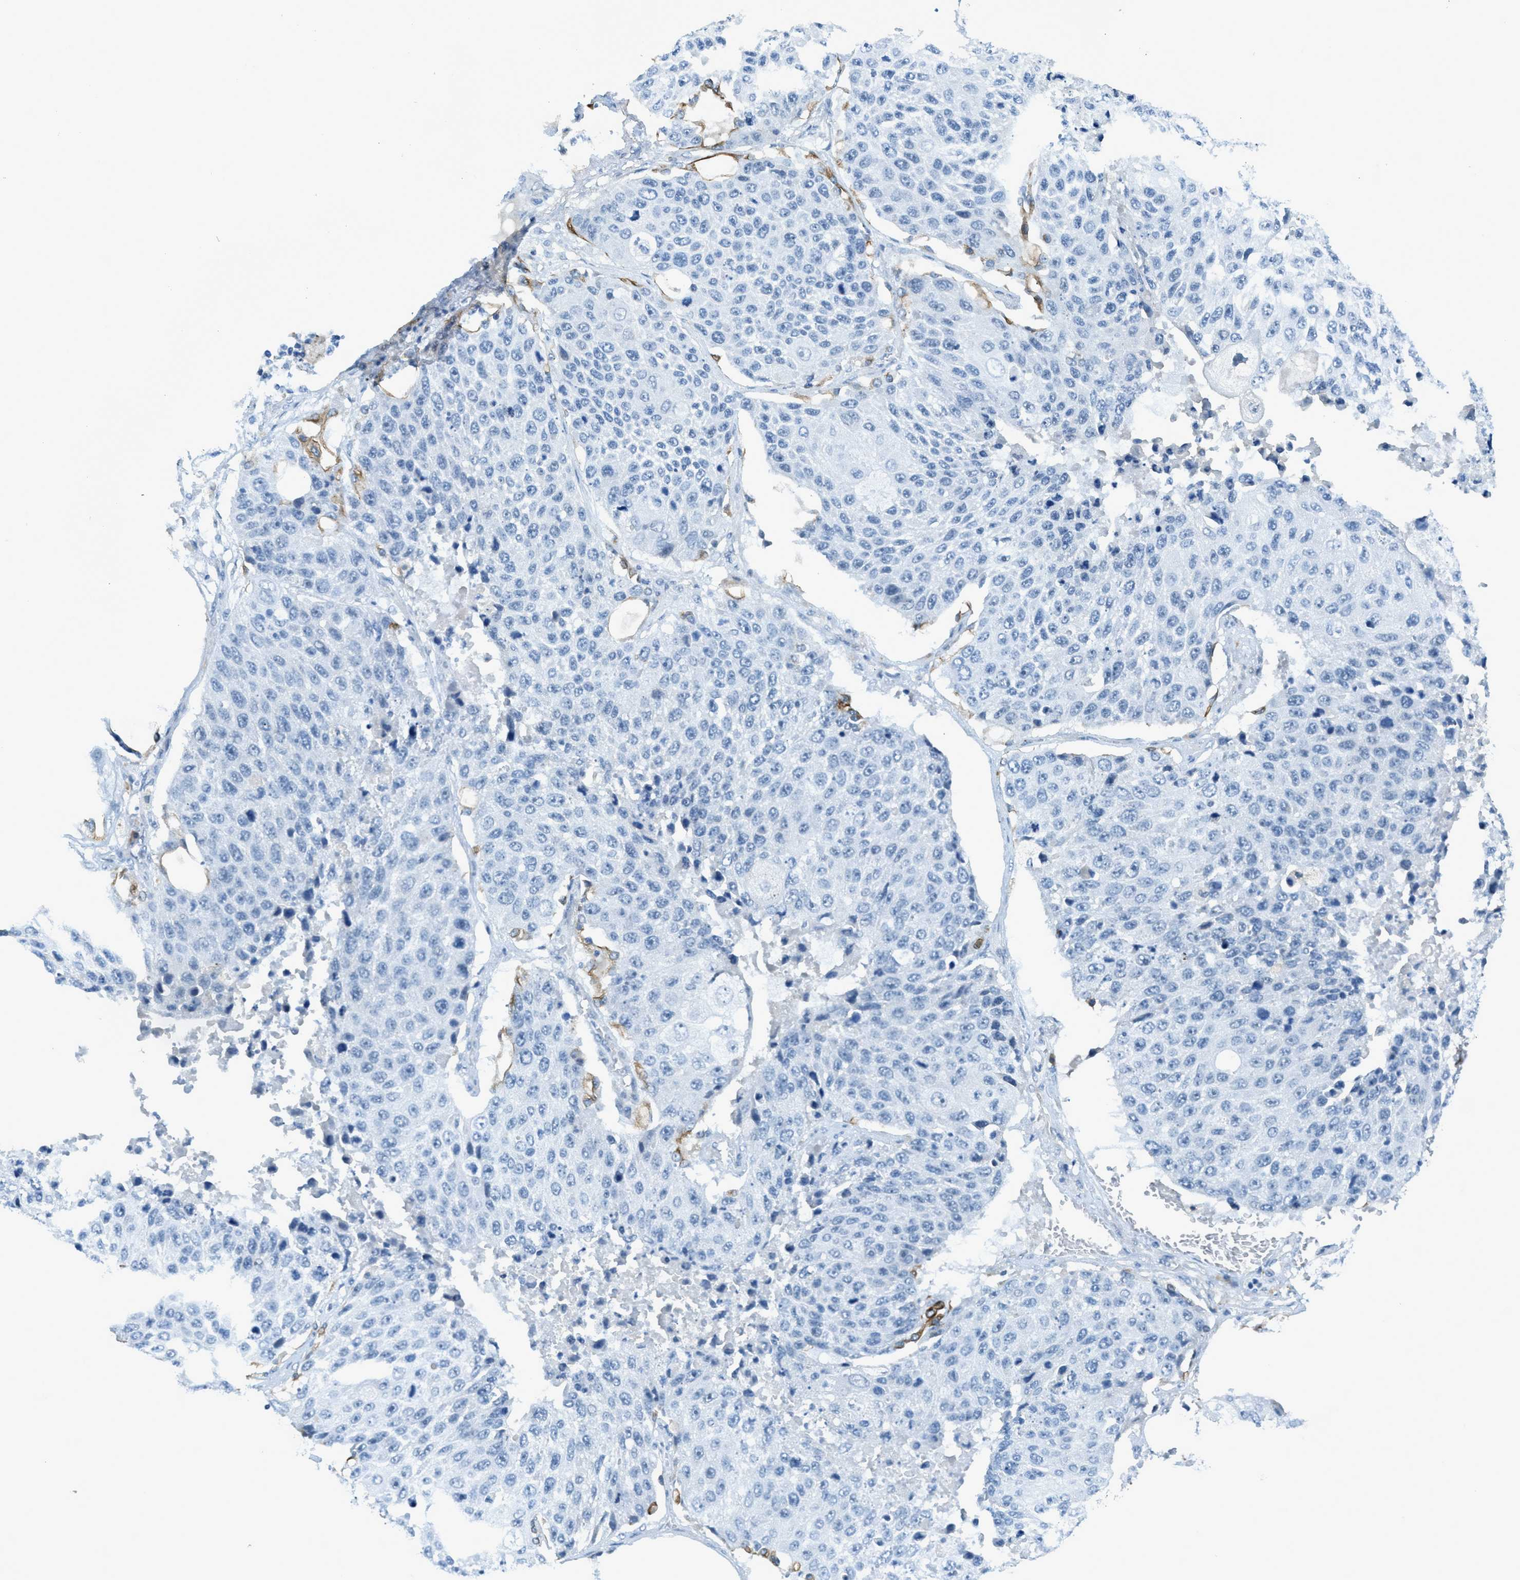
{"staining": {"intensity": "negative", "quantity": "none", "location": "none"}, "tissue": "lung cancer", "cell_type": "Tumor cells", "image_type": "cancer", "snomed": [{"axis": "morphology", "description": "Squamous cell carcinoma, NOS"}, {"axis": "topography", "description": "Lung"}], "caption": "The image reveals no significant staining in tumor cells of squamous cell carcinoma (lung).", "gene": "KLHL8", "patient": {"sex": "male", "age": 61}}